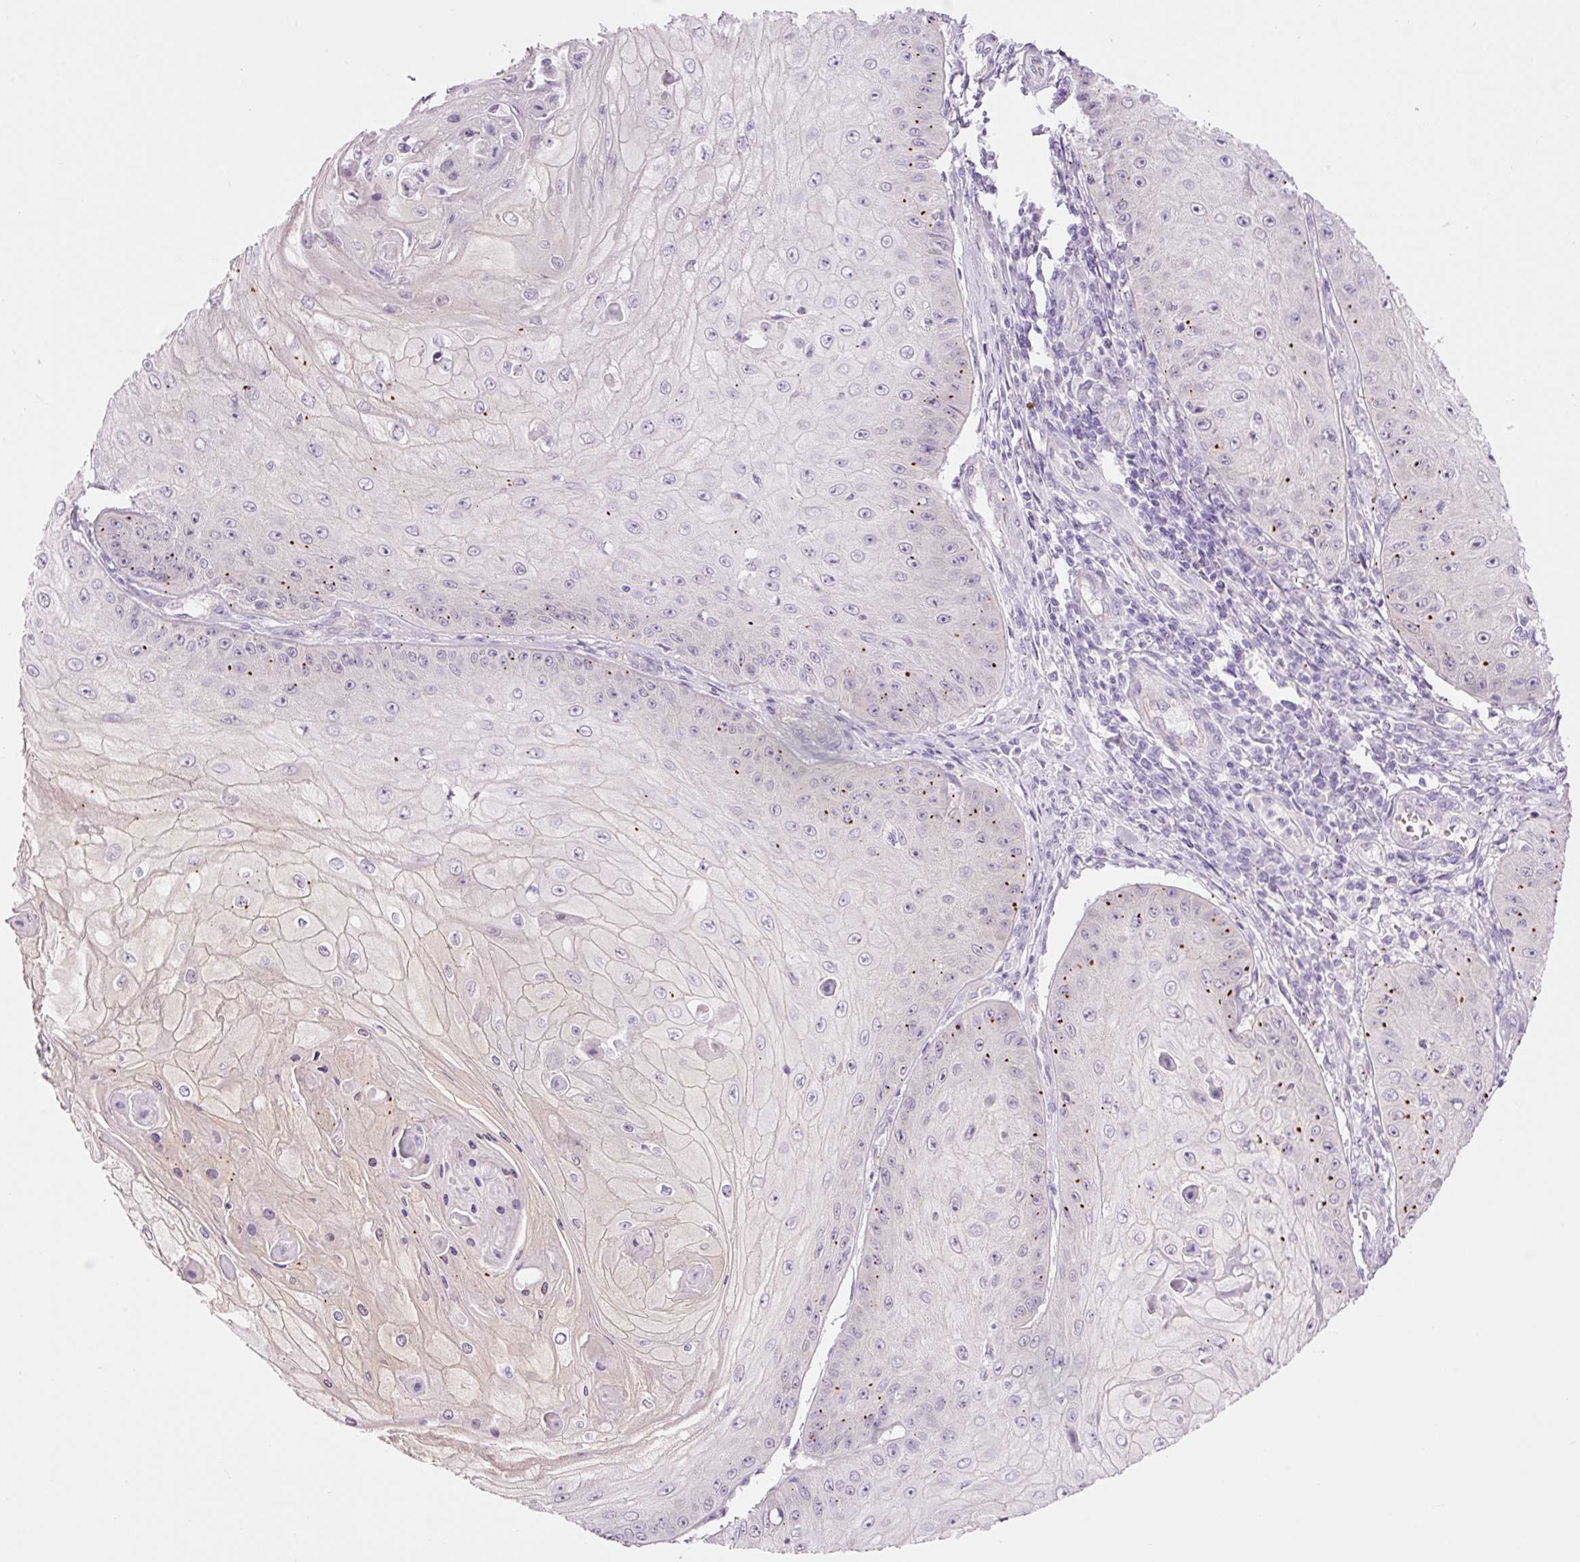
{"staining": {"intensity": "negative", "quantity": "none", "location": "none"}, "tissue": "skin cancer", "cell_type": "Tumor cells", "image_type": "cancer", "snomed": [{"axis": "morphology", "description": "Squamous cell carcinoma, NOS"}, {"axis": "topography", "description": "Skin"}], "caption": "The image demonstrates no significant expression in tumor cells of skin cancer (squamous cell carcinoma). (DAB (3,3'-diaminobenzidine) IHC visualized using brightfield microscopy, high magnification).", "gene": "HSPA4L", "patient": {"sex": "male", "age": 70}}